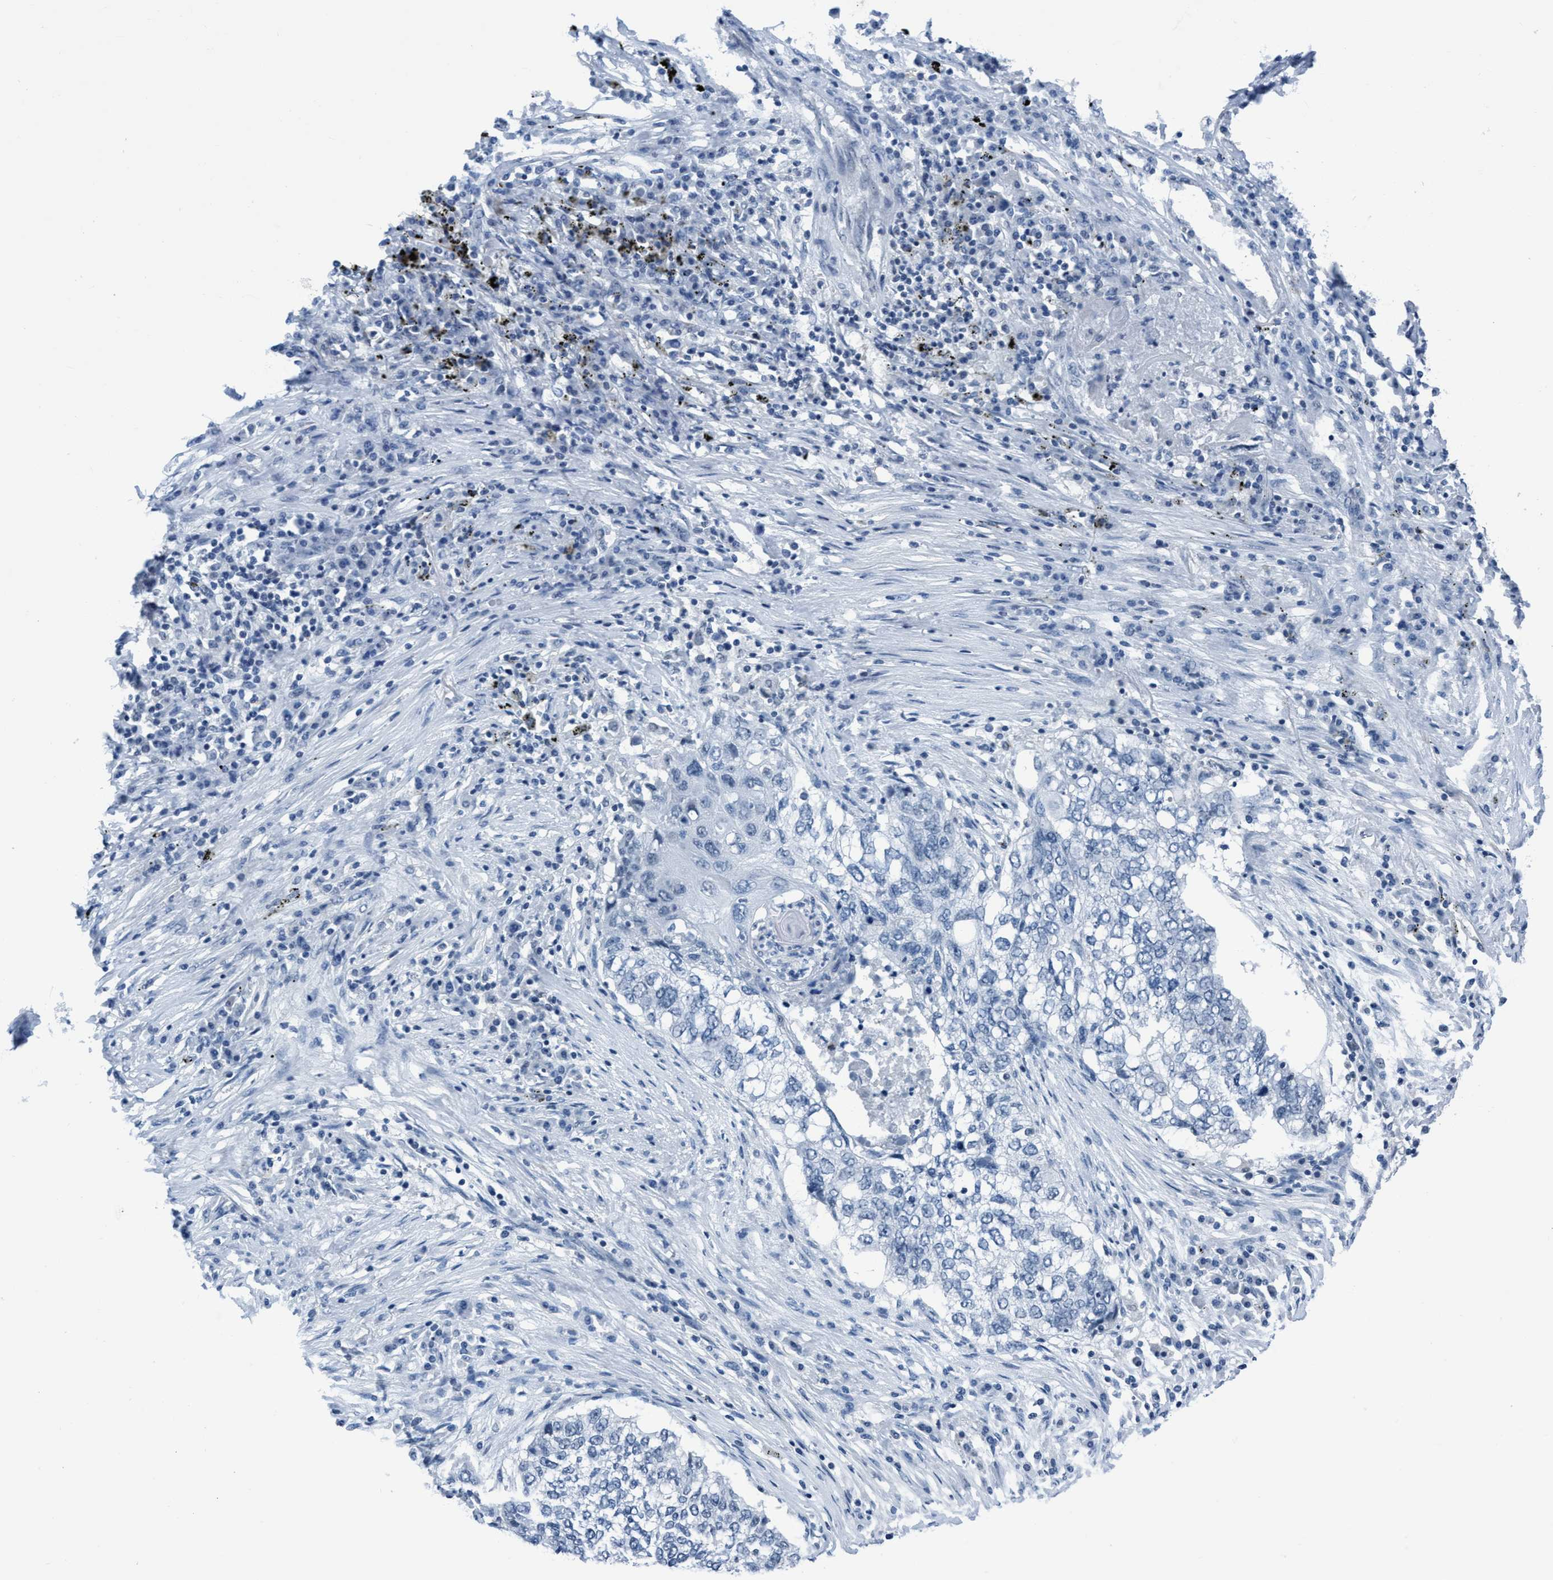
{"staining": {"intensity": "negative", "quantity": "none", "location": "none"}, "tissue": "lung cancer", "cell_type": "Tumor cells", "image_type": "cancer", "snomed": [{"axis": "morphology", "description": "Squamous cell carcinoma, NOS"}, {"axis": "topography", "description": "Lung"}], "caption": "Immunohistochemical staining of human lung cancer displays no significant positivity in tumor cells.", "gene": "DNAI1", "patient": {"sex": "female", "age": 63}}